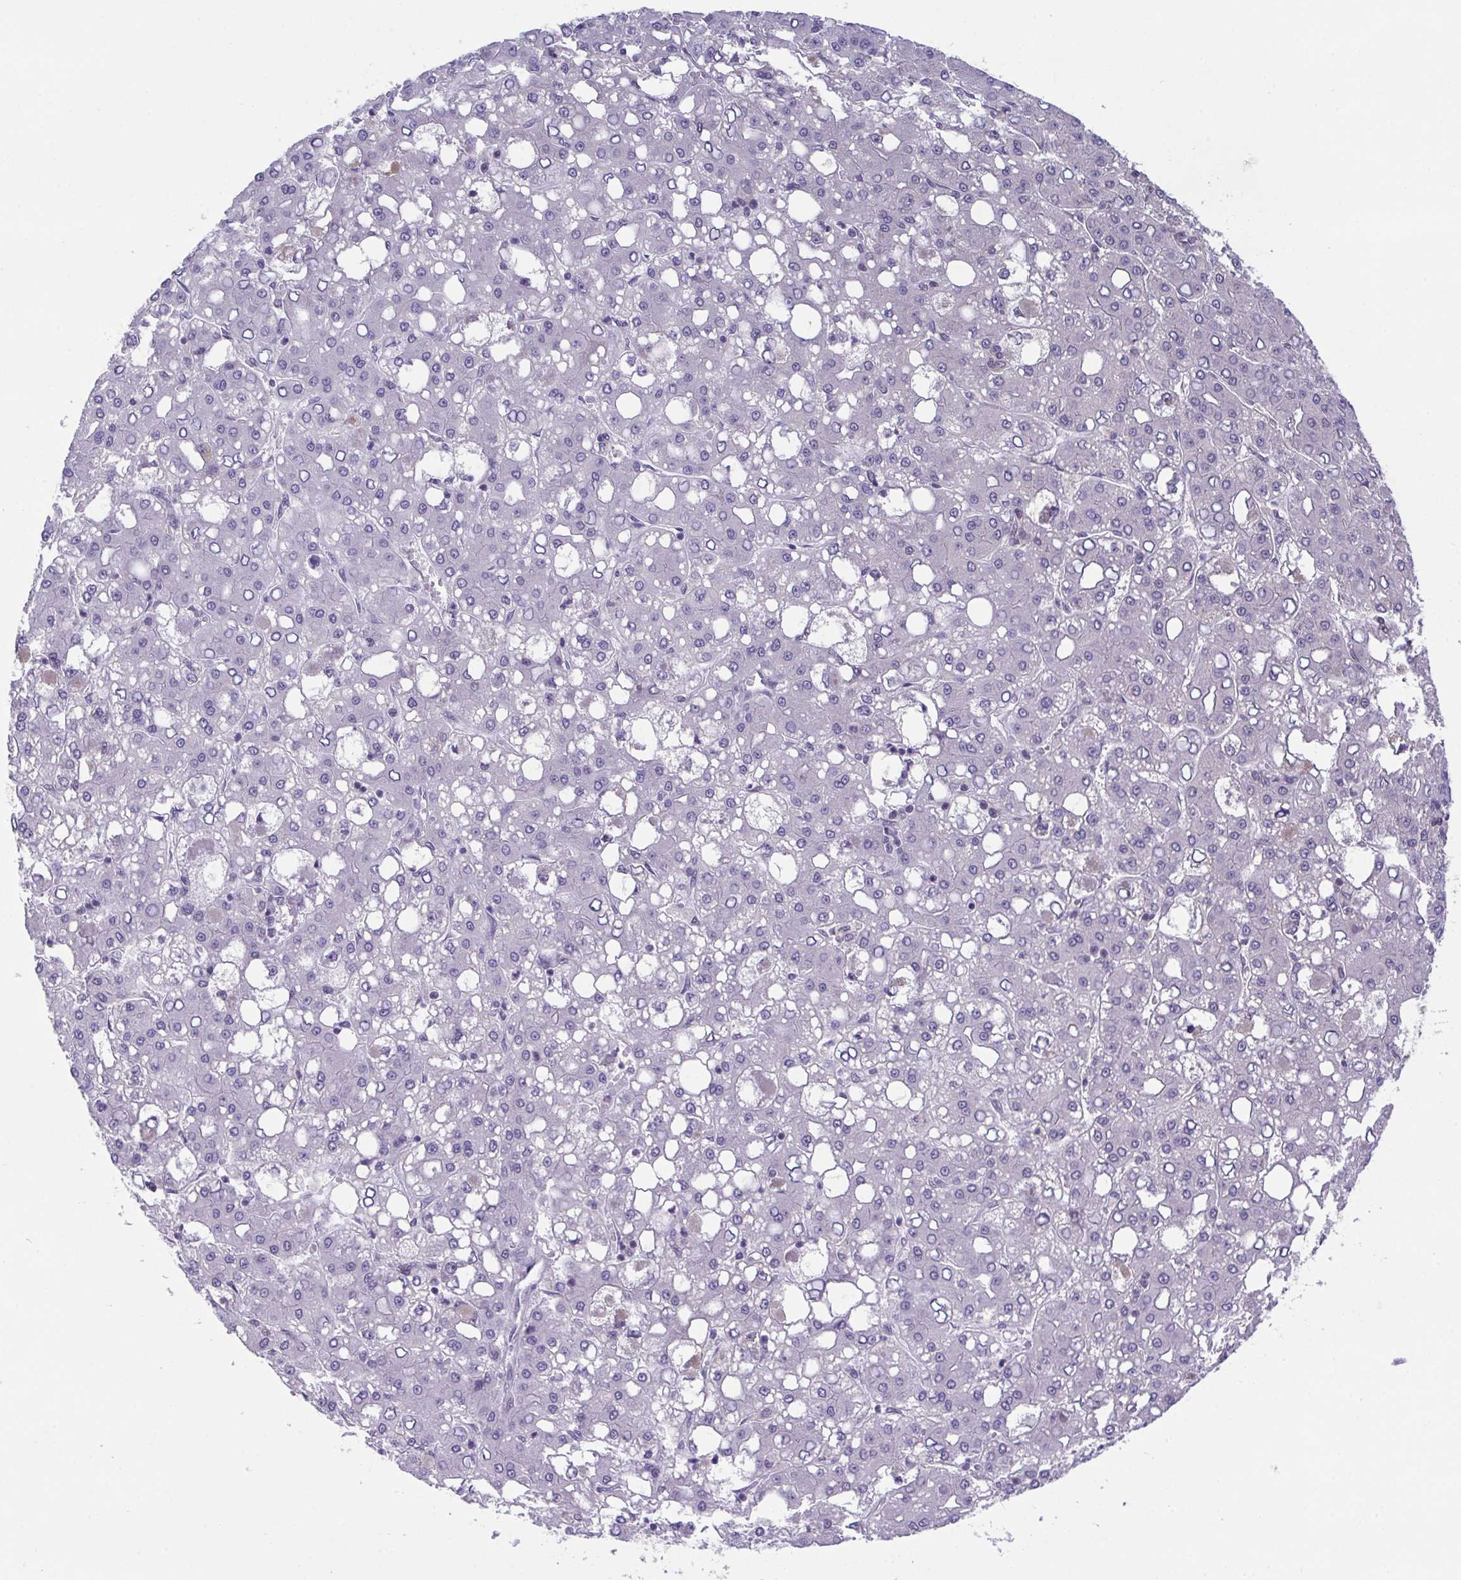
{"staining": {"intensity": "negative", "quantity": "none", "location": "none"}, "tissue": "liver cancer", "cell_type": "Tumor cells", "image_type": "cancer", "snomed": [{"axis": "morphology", "description": "Carcinoma, Hepatocellular, NOS"}, {"axis": "topography", "description": "Liver"}], "caption": "IHC of liver cancer (hepatocellular carcinoma) exhibits no staining in tumor cells.", "gene": "ZNF444", "patient": {"sex": "male", "age": 65}}